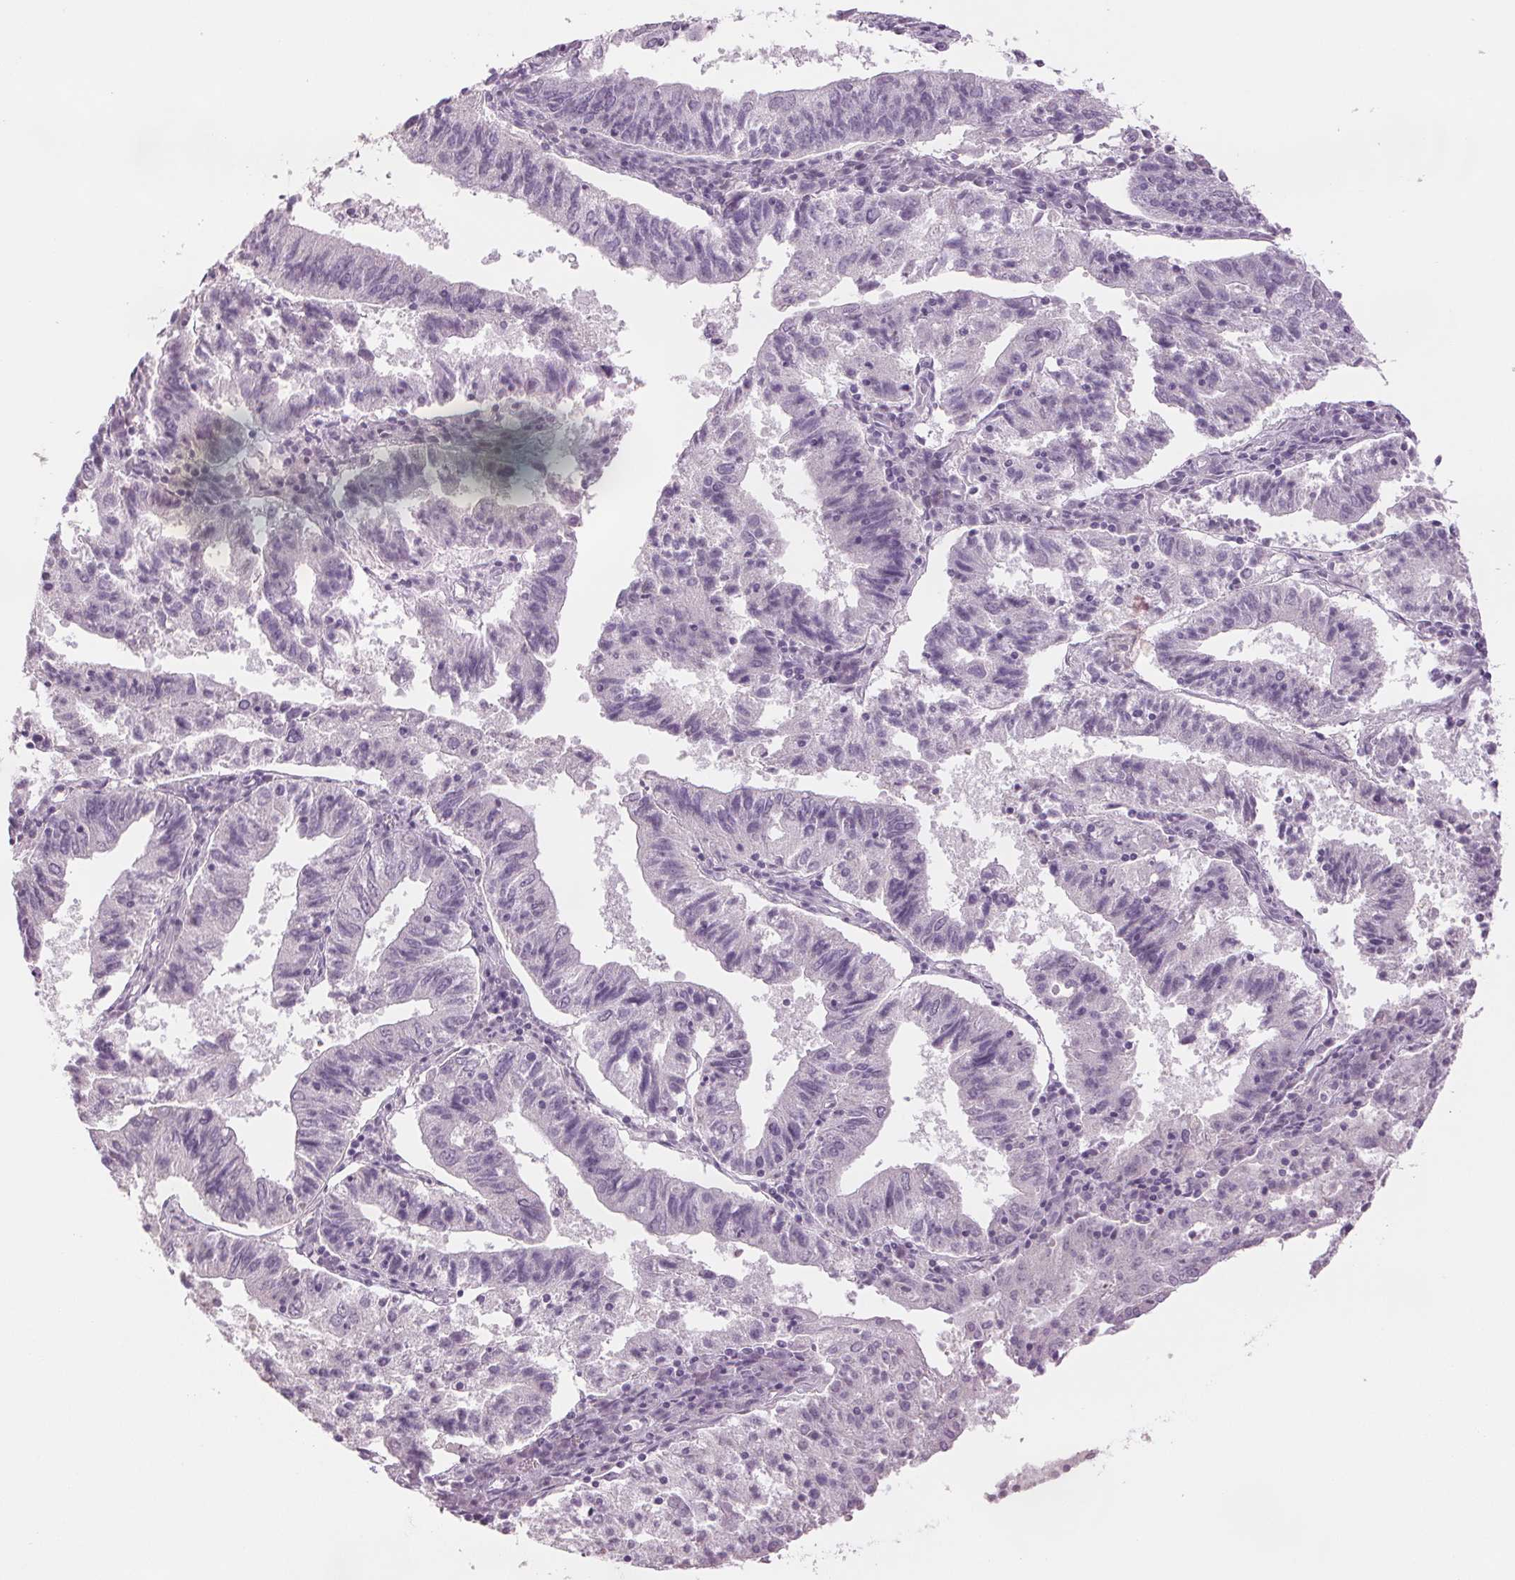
{"staining": {"intensity": "negative", "quantity": "none", "location": "none"}, "tissue": "endometrial cancer", "cell_type": "Tumor cells", "image_type": "cancer", "snomed": [{"axis": "morphology", "description": "Adenocarcinoma, NOS"}, {"axis": "topography", "description": "Endometrium"}], "caption": "There is no significant expression in tumor cells of endometrial cancer (adenocarcinoma).", "gene": "SCGN", "patient": {"sex": "female", "age": 82}}